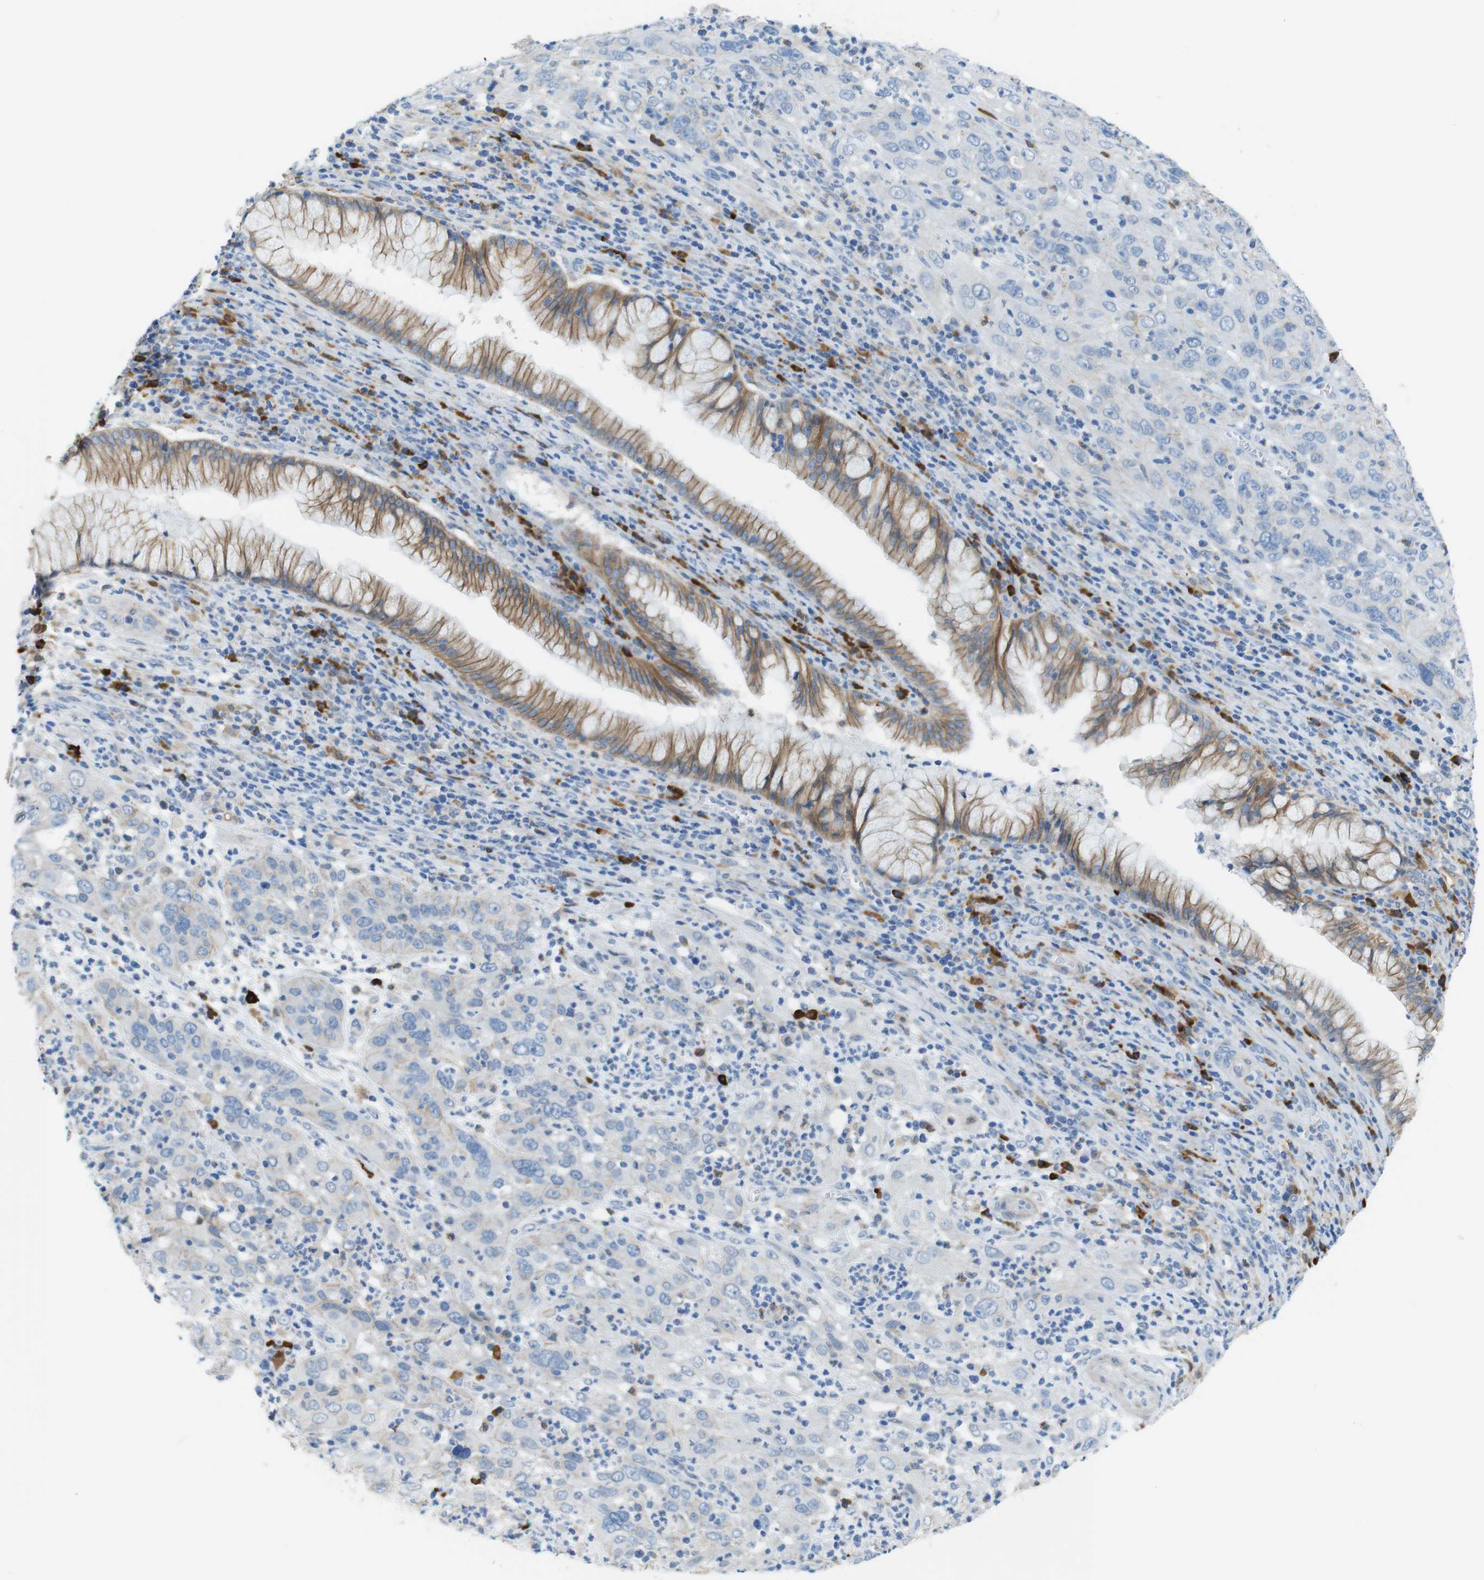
{"staining": {"intensity": "weak", "quantity": "<25%", "location": "cytoplasmic/membranous"}, "tissue": "cervical cancer", "cell_type": "Tumor cells", "image_type": "cancer", "snomed": [{"axis": "morphology", "description": "Squamous cell carcinoma, NOS"}, {"axis": "topography", "description": "Cervix"}], "caption": "A high-resolution micrograph shows IHC staining of cervical cancer (squamous cell carcinoma), which demonstrates no significant staining in tumor cells. Brightfield microscopy of immunohistochemistry stained with DAB (brown) and hematoxylin (blue), captured at high magnification.", "gene": "CLMN", "patient": {"sex": "female", "age": 32}}